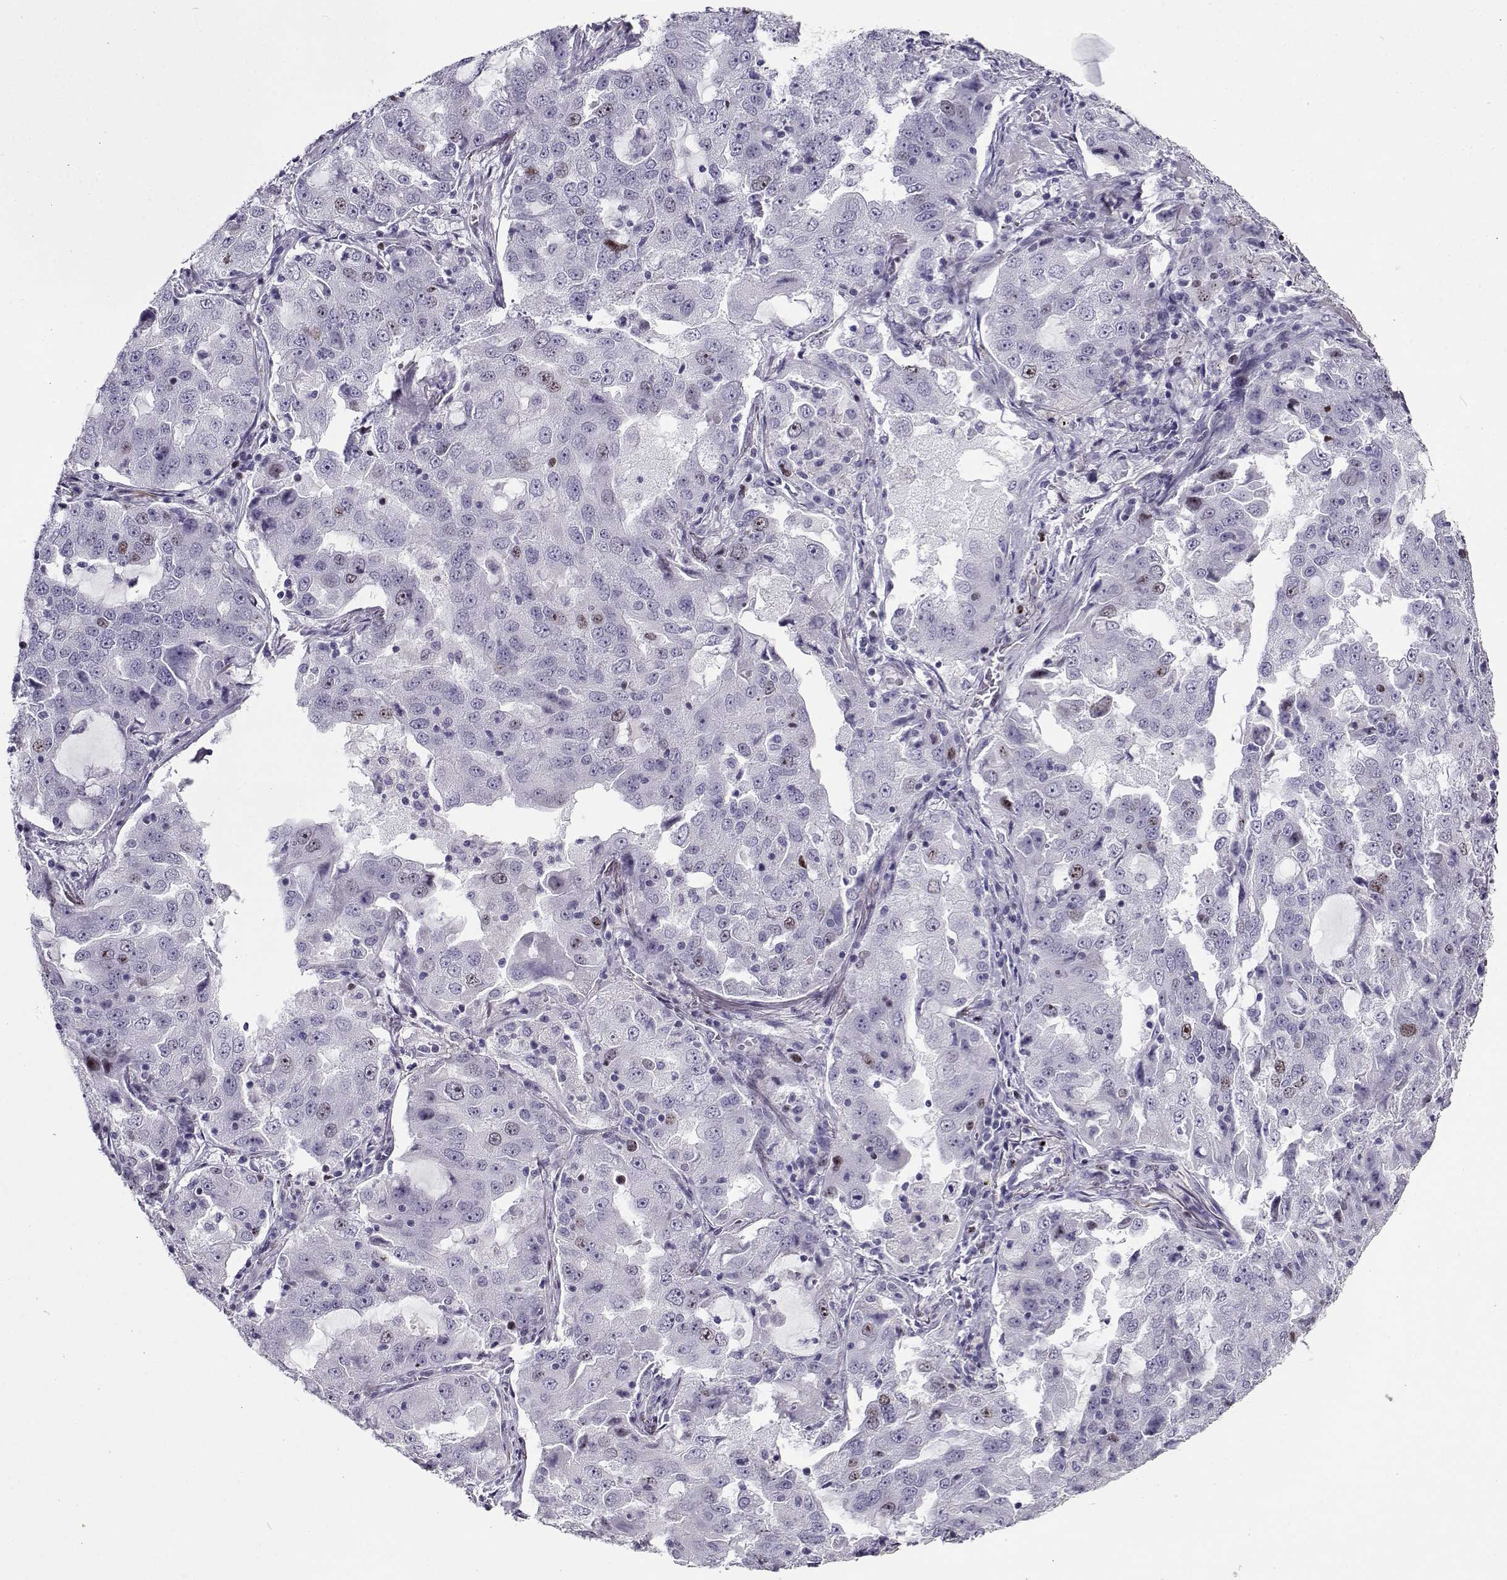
{"staining": {"intensity": "weak", "quantity": "<25%", "location": "nuclear"}, "tissue": "lung cancer", "cell_type": "Tumor cells", "image_type": "cancer", "snomed": [{"axis": "morphology", "description": "Adenocarcinoma, NOS"}, {"axis": "topography", "description": "Lung"}], "caption": "The IHC micrograph has no significant positivity in tumor cells of adenocarcinoma (lung) tissue.", "gene": "NPW", "patient": {"sex": "female", "age": 61}}